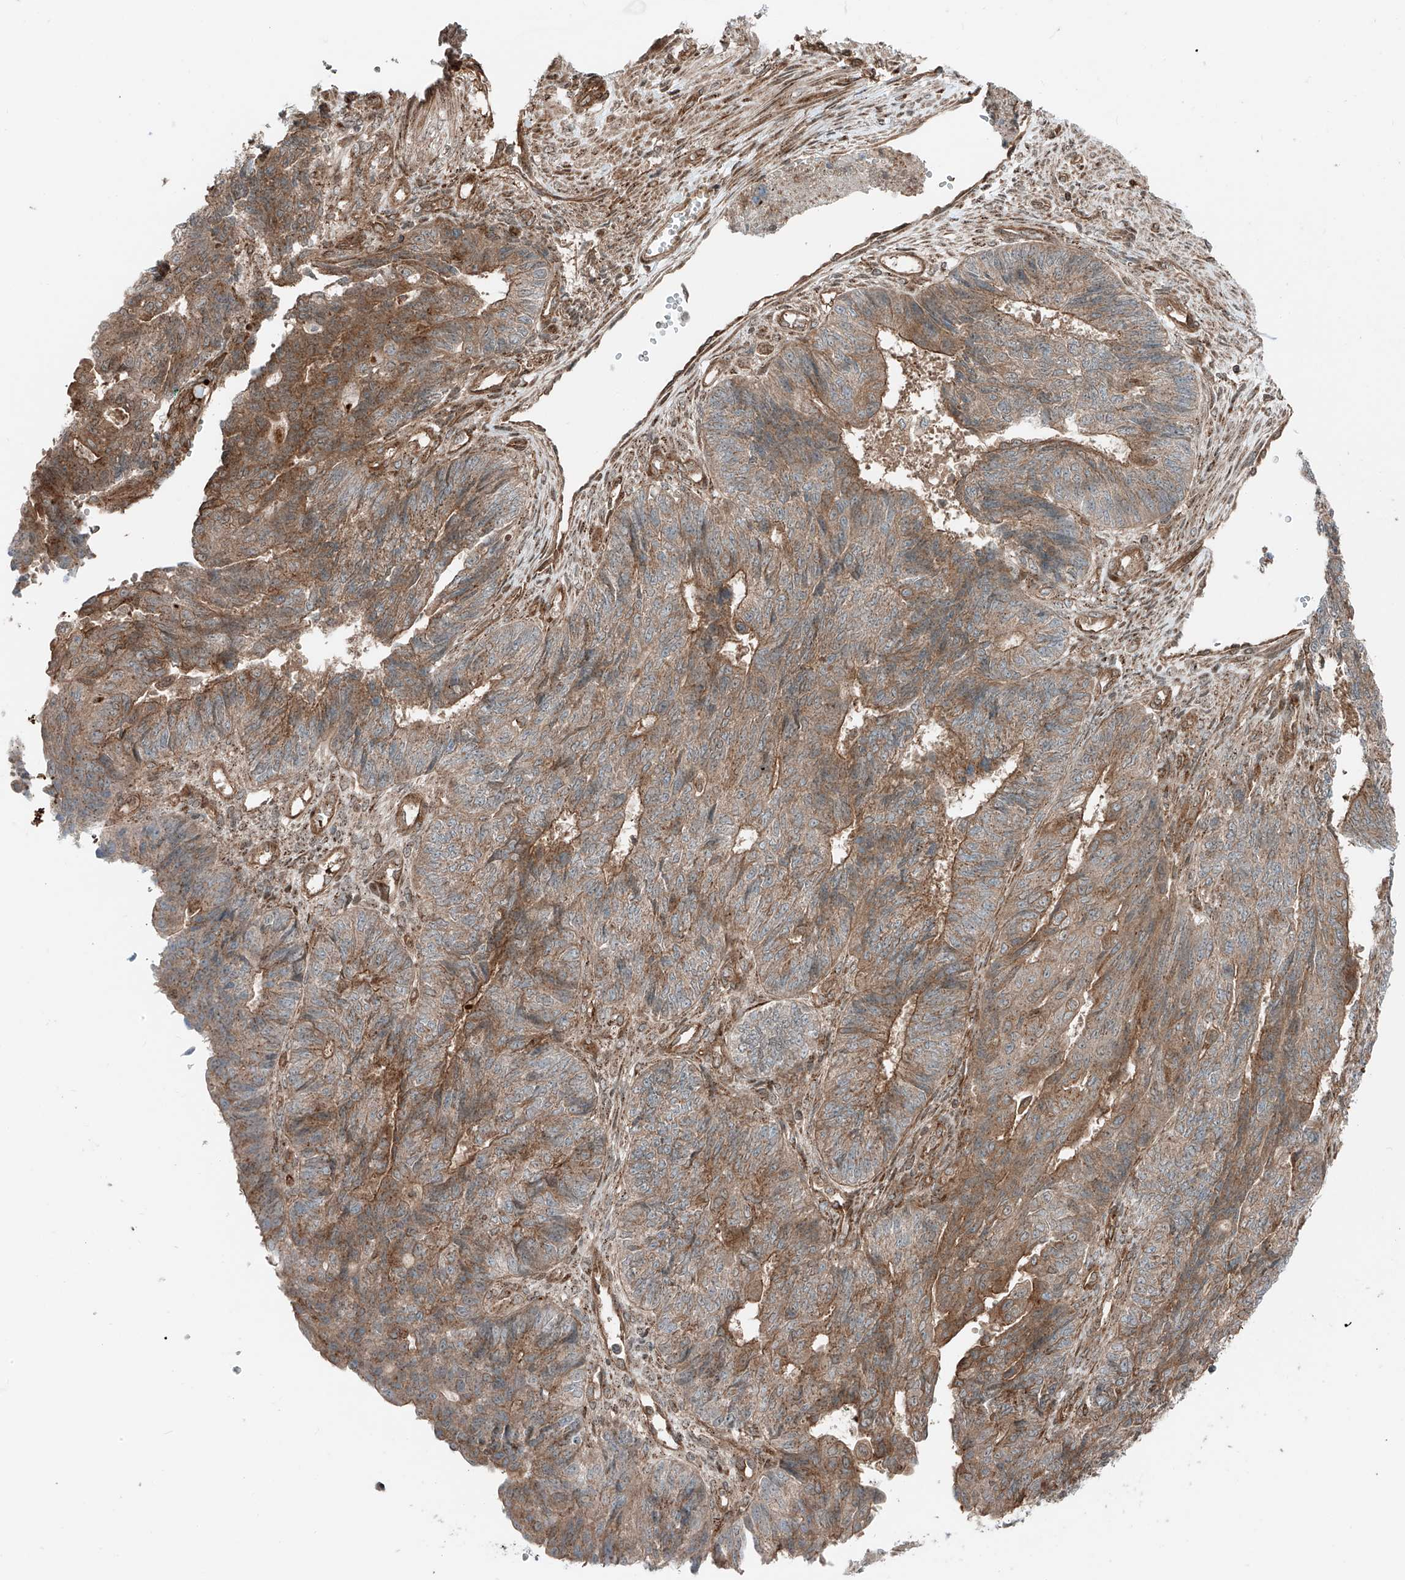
{"staining": {"intensity": "moderate", "quantity": ">75%", "location": "cytoplasmic/membranous"}, "tissue": "endometrial cancer", "cell_type": "Tumor cells", "image_type": "cancer", "snomed": [{"axis": "morphology", "description": "Adenocarcinoma, NOS"}, {"axis": "topography", "description": "Endometrium"}], "caption": "IHC (DAB) staining of endometrial cancer shows moderate cytoplasmic/membranous protein positivity in approximately >75% of tumor cells.", "gene": "USP48", "patient": {"sex": "female", "age": 32}}